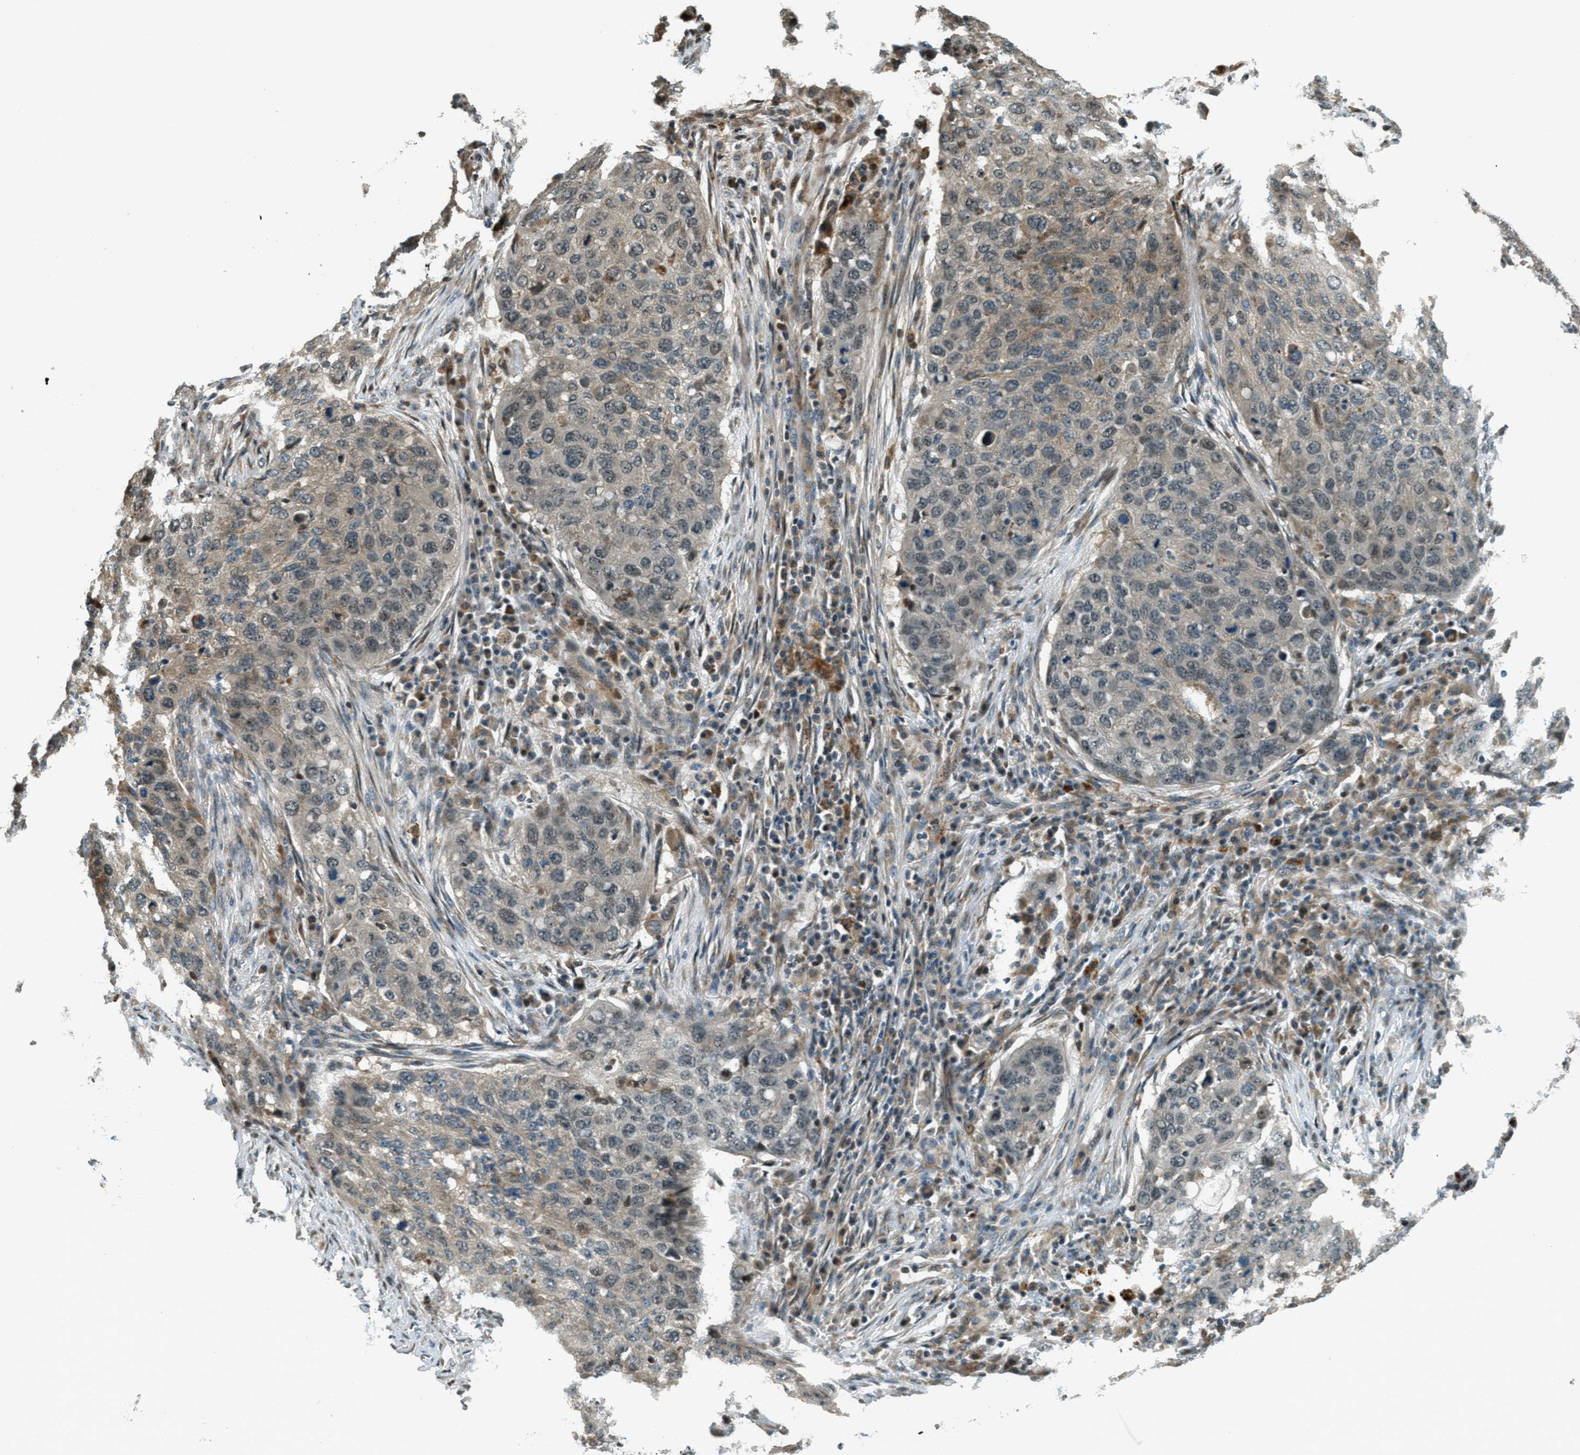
{"staining": {"intensity": "weak", "quantity": "25%-75%", "location": "cytoplasmic/membranous"}, "tissue": "lung cancer", "cell_type": "Tumor cells", "image_type": "cancer", "snomed": [{"axis": "morphology", "description": "Squamous cell carcinoma, NOS"}, {"axis": "topography", "description": "Lung"}], "caption": "Protein expression analysis of human squamous cell carcinoma (lung) reveals weak cytoplasmic/membranous staining in approximately 25%-75% of tumor cells.", "gene": "PTPN23", "patient": {"sex": "female", "age": 63}}